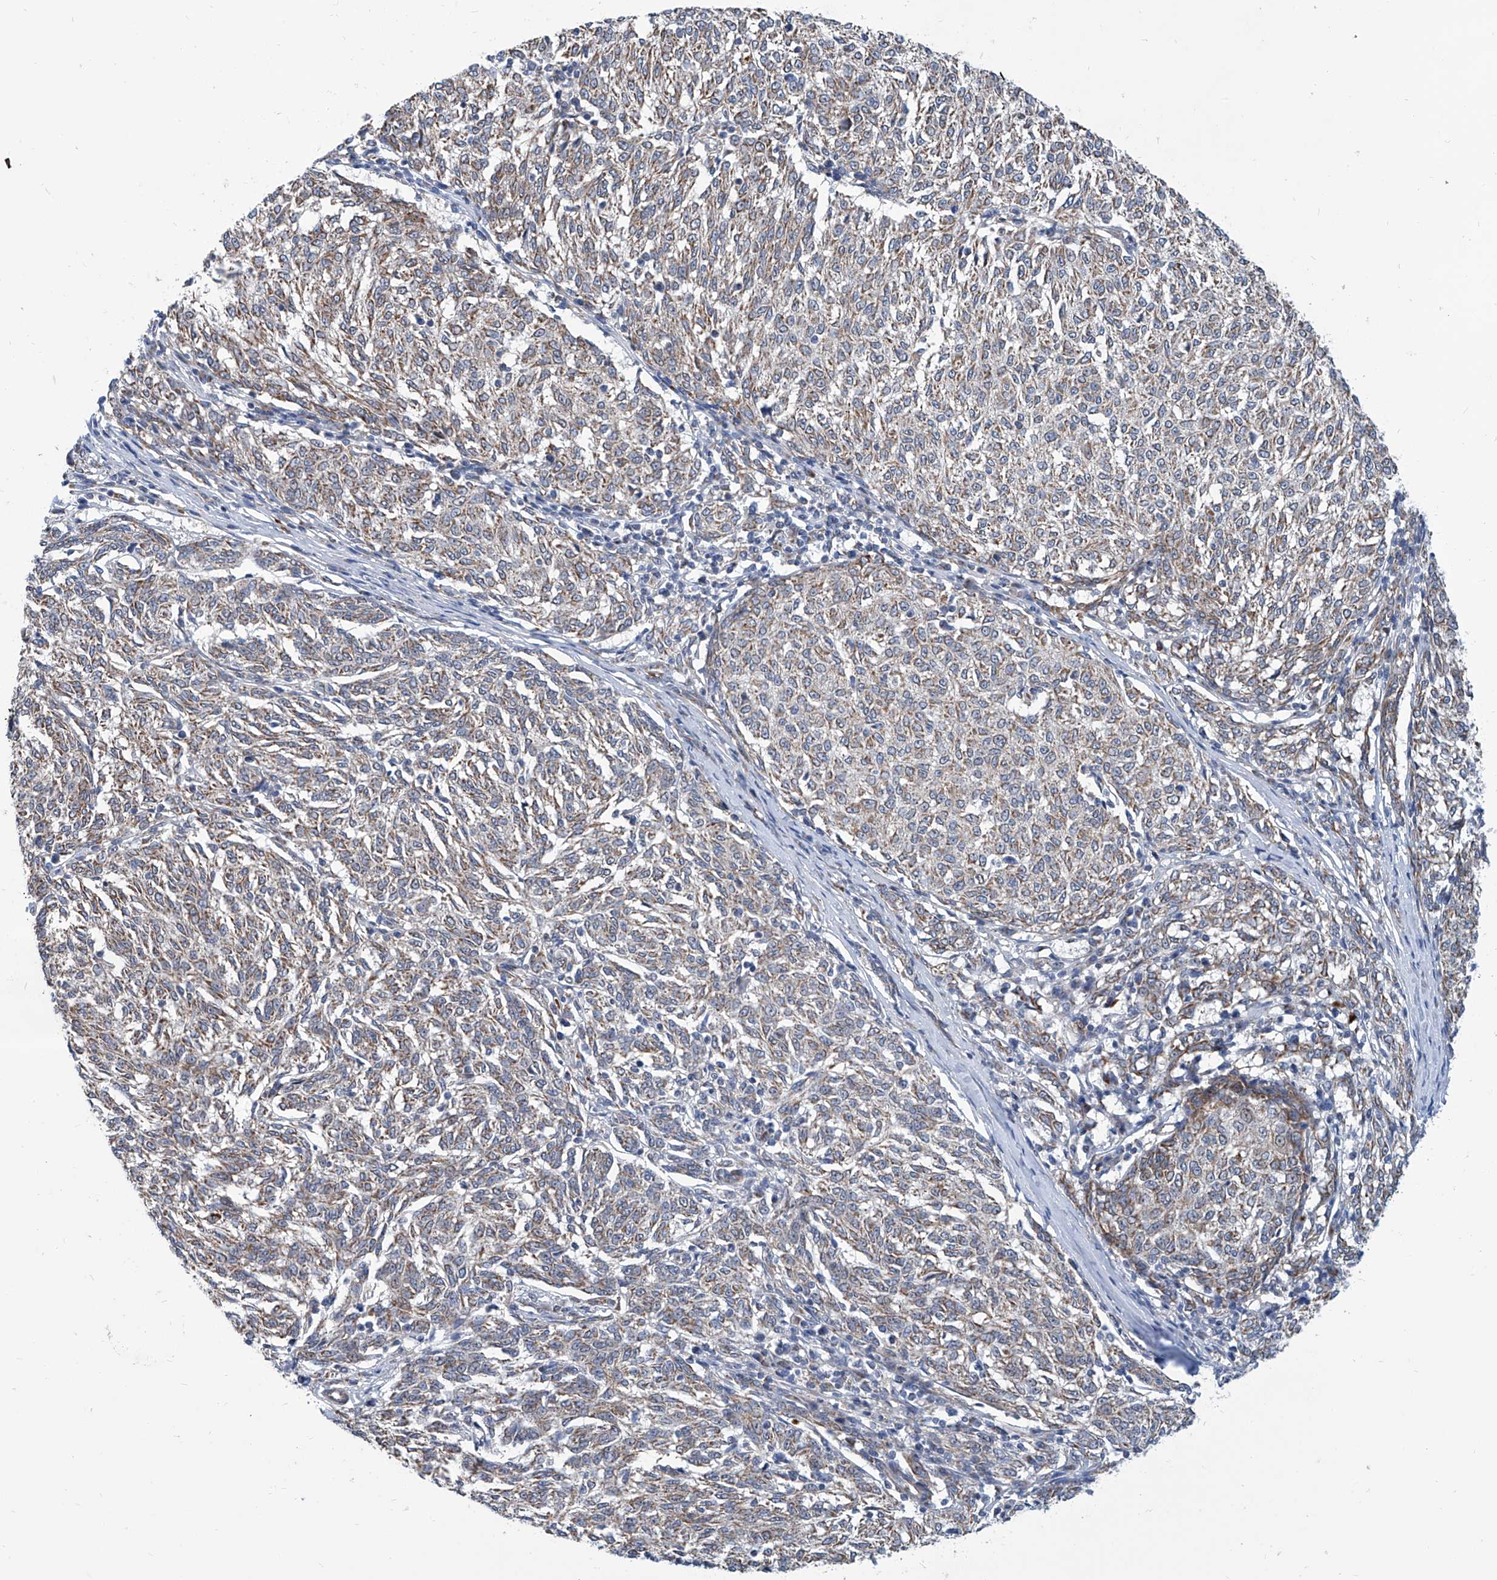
{"staining": {"intensity": "weak", "quantity": ">75%", "location": "cytoplasmic/membranous"}, "tissue": "melanoma", "cell_type": "Tumor cells", "image_type": "cancer", "snomed": [{"axis": "morphology", "description": "Malignant melanoma, NOS"}, {"axis": "topography", "description": "Skin"}], "caption": "High-magnification brightfield microscopy of melanoma stained with DAB (3,3'-diaminobenzidine) (brown) and counterstained with hematoxylin (blue). tumor cells exhibit weak cytoplasmic/membranous staining is identified in approximately>75% of cells.", "gene": "USP48", "patient": {"sex": "female", "age": 72}}